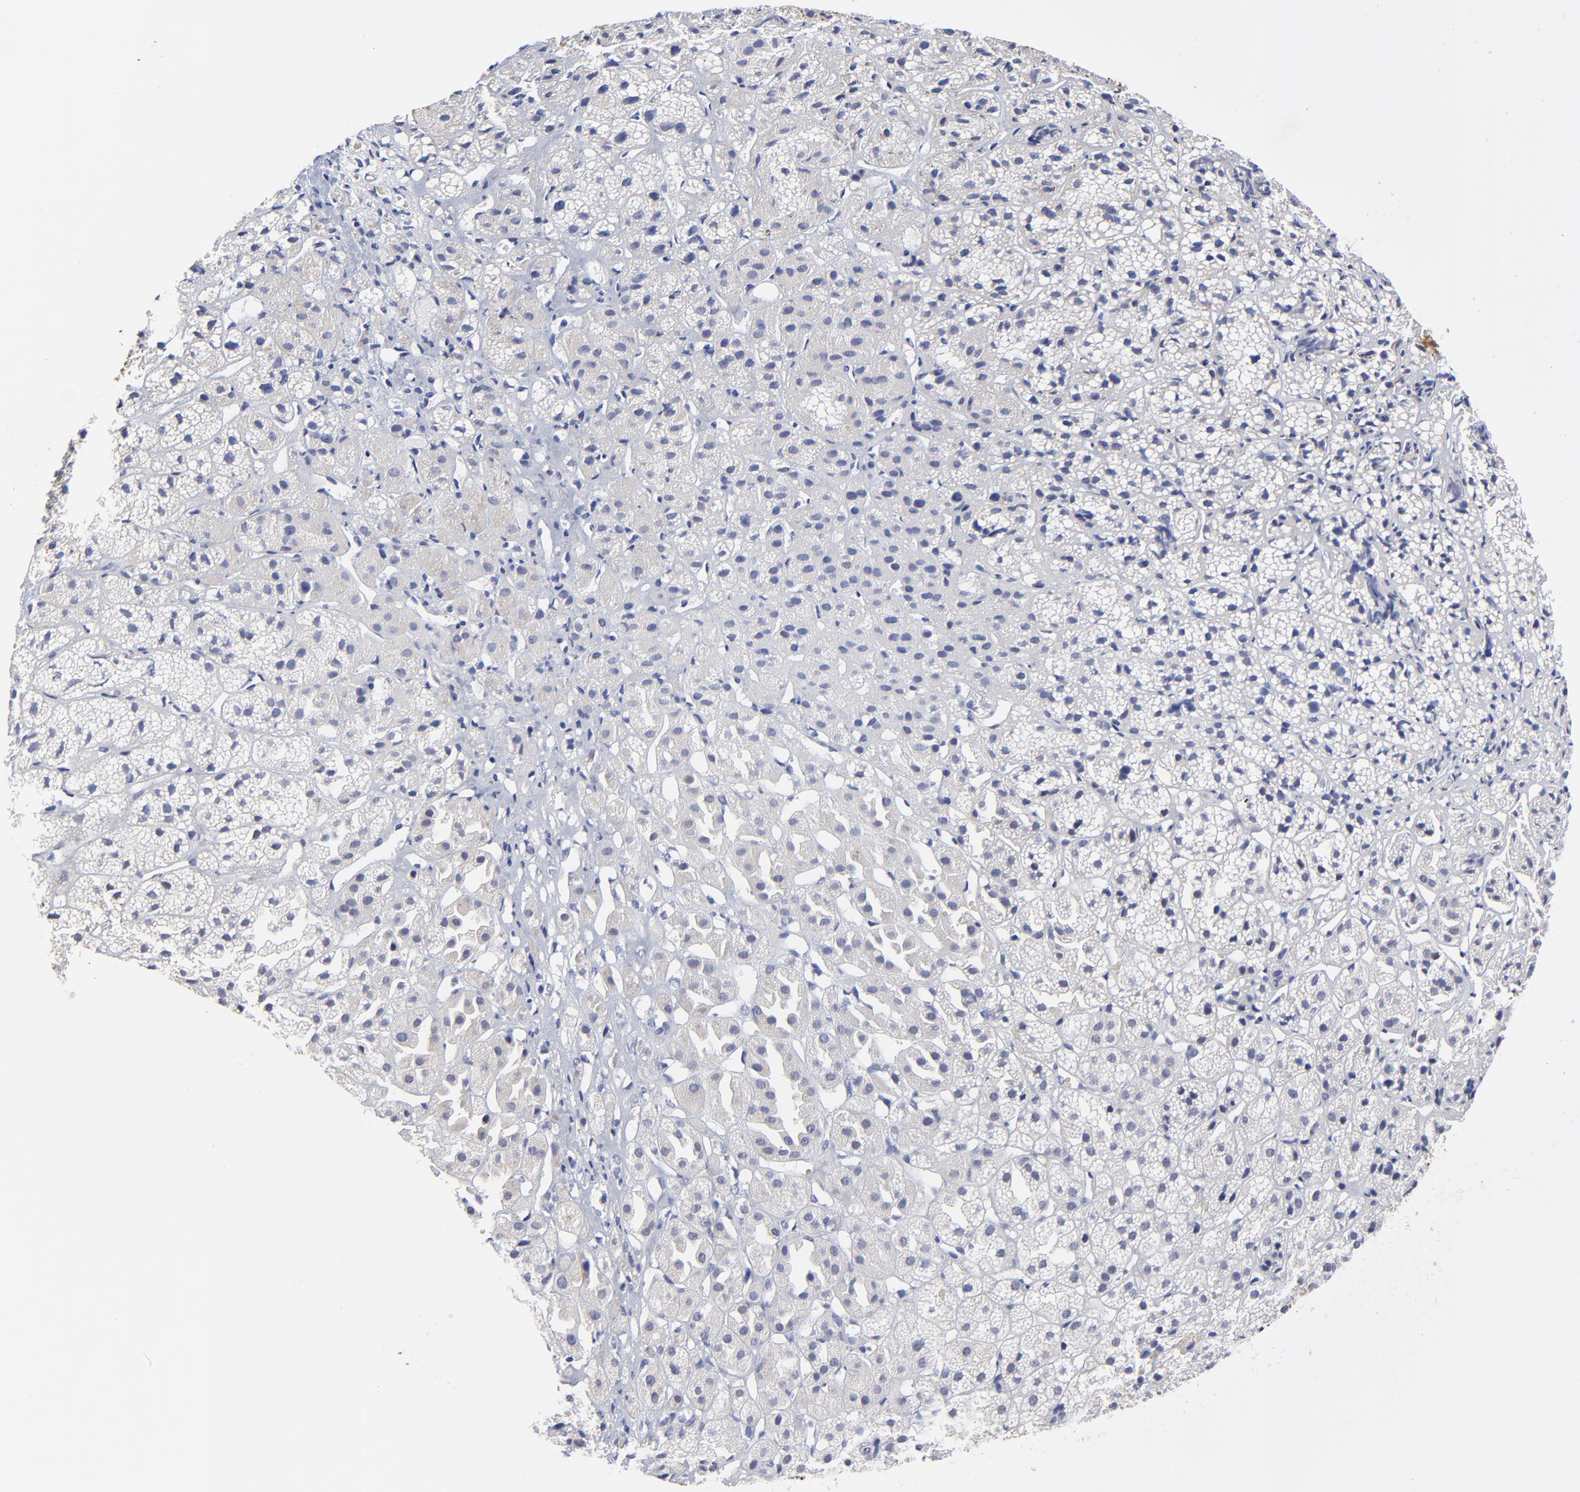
{"staining": {"intensity": "negative", "quantity": "none", "location": "none"}, "tissue": "adrenal gland", "cell_type": "Glandular cells", "image_type": "normal", "snomed": [{"axis": "morphology", "description": "Normal tissue, NOS"}, {"axis": "topography", "description": "Adrenal gland"}], "caption": "Immunohistochemistry micrograph of benign human adrenal gland stained for a protein (brown), which shows no staining in glandular cells. (DAB (3,3'-diaminobenzidine) immunohistochemistry with hematoxylin counter stain).", "gene": "FBXO8", "patient": {"sex": "female", "age": 71}}